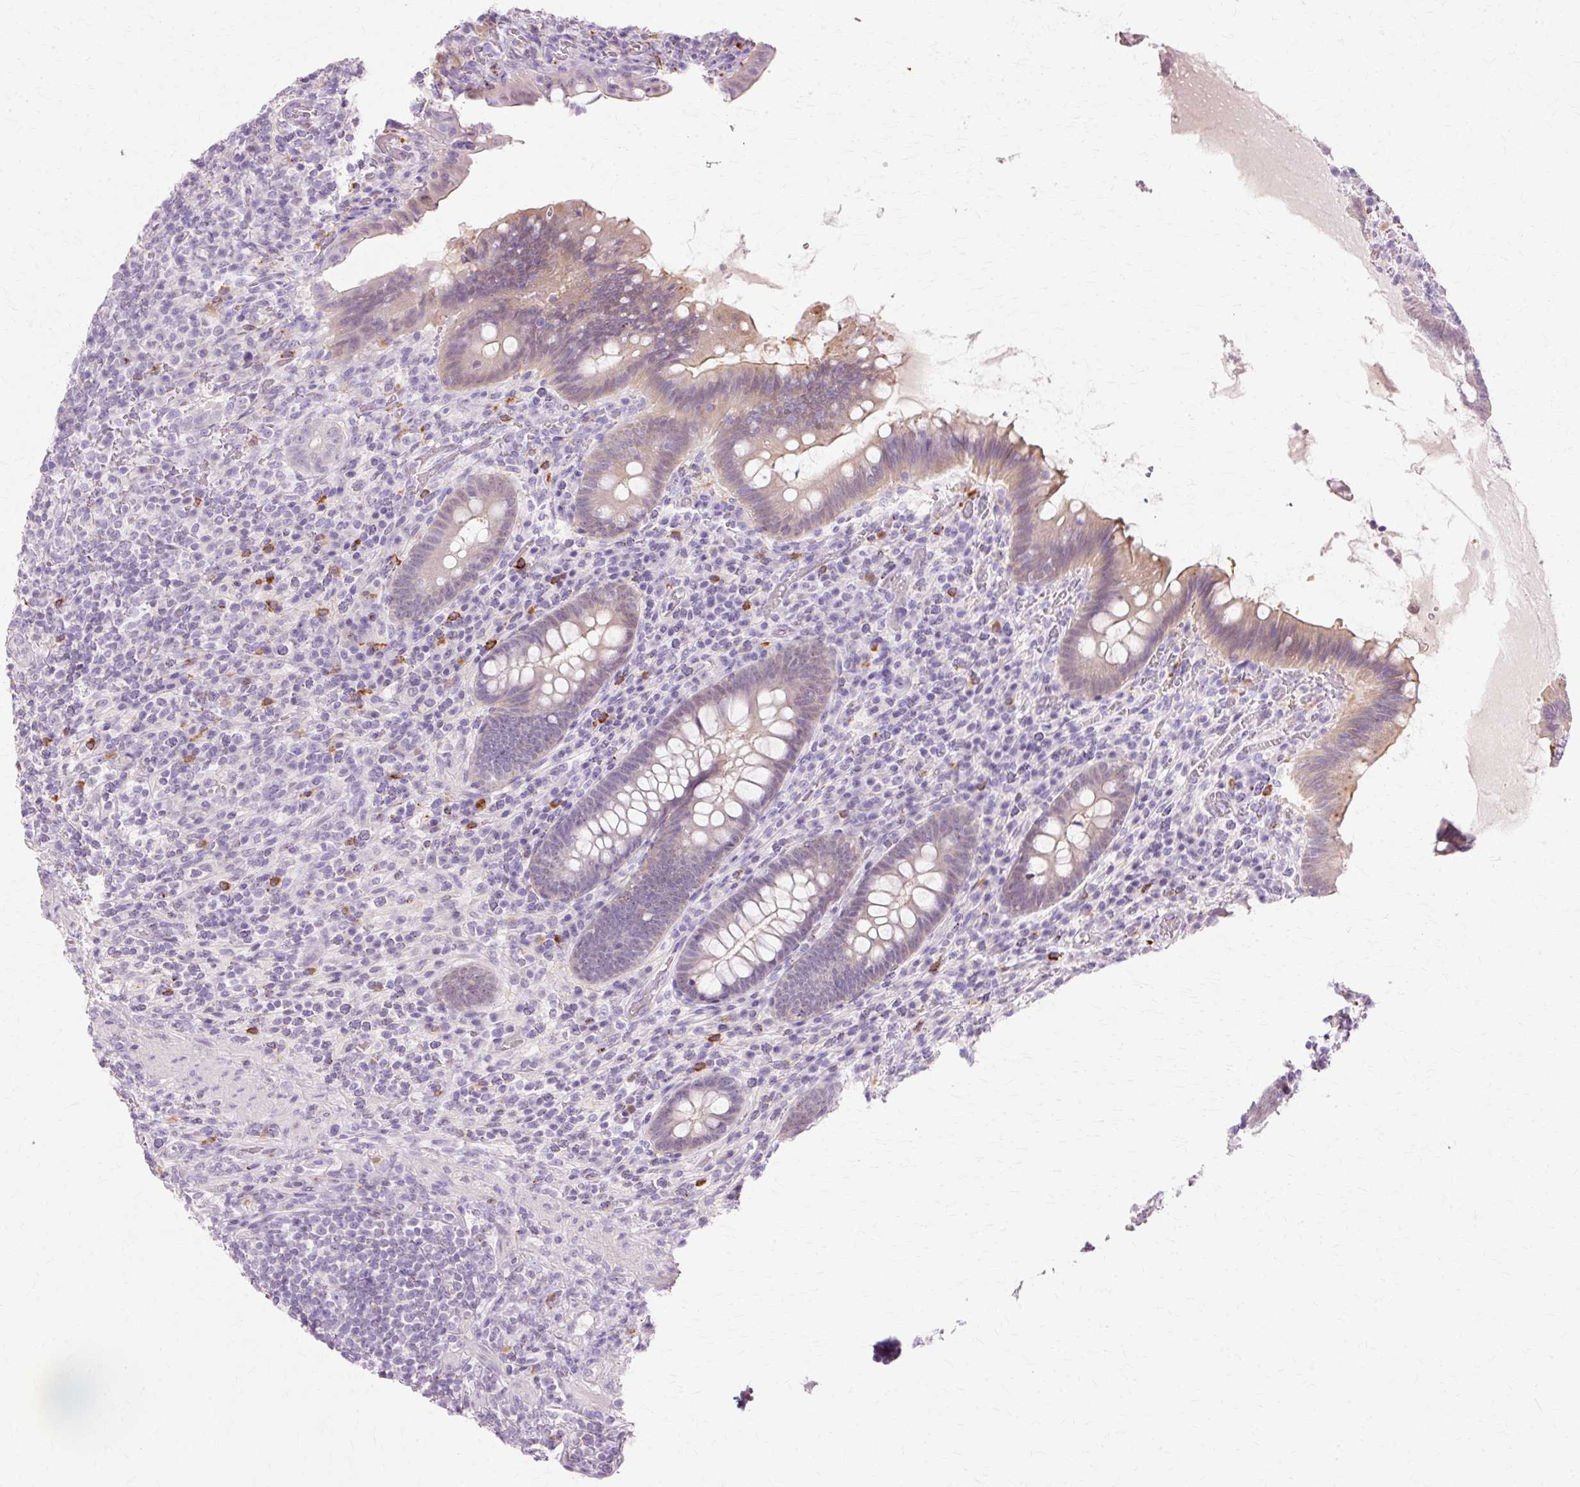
{"staining": {"intensity": "weak", "quantity": "<25%", "location": "cytoplasmic/membranous"}, "tissue": "appendix", "cell_type": "Glandular cells", "image_type": "normal", "snomed": [{"axis": "morphology", "description": "Normal tissue, NOS"}, {"axis": "topography", "description": "Appendix"}], "caption": "Immunohistochemistry (IHC) of benign human appendix shows no staining in glandular cells.", "gene": "VN1R2", "patient": {"sex": "female", "age": 43}}